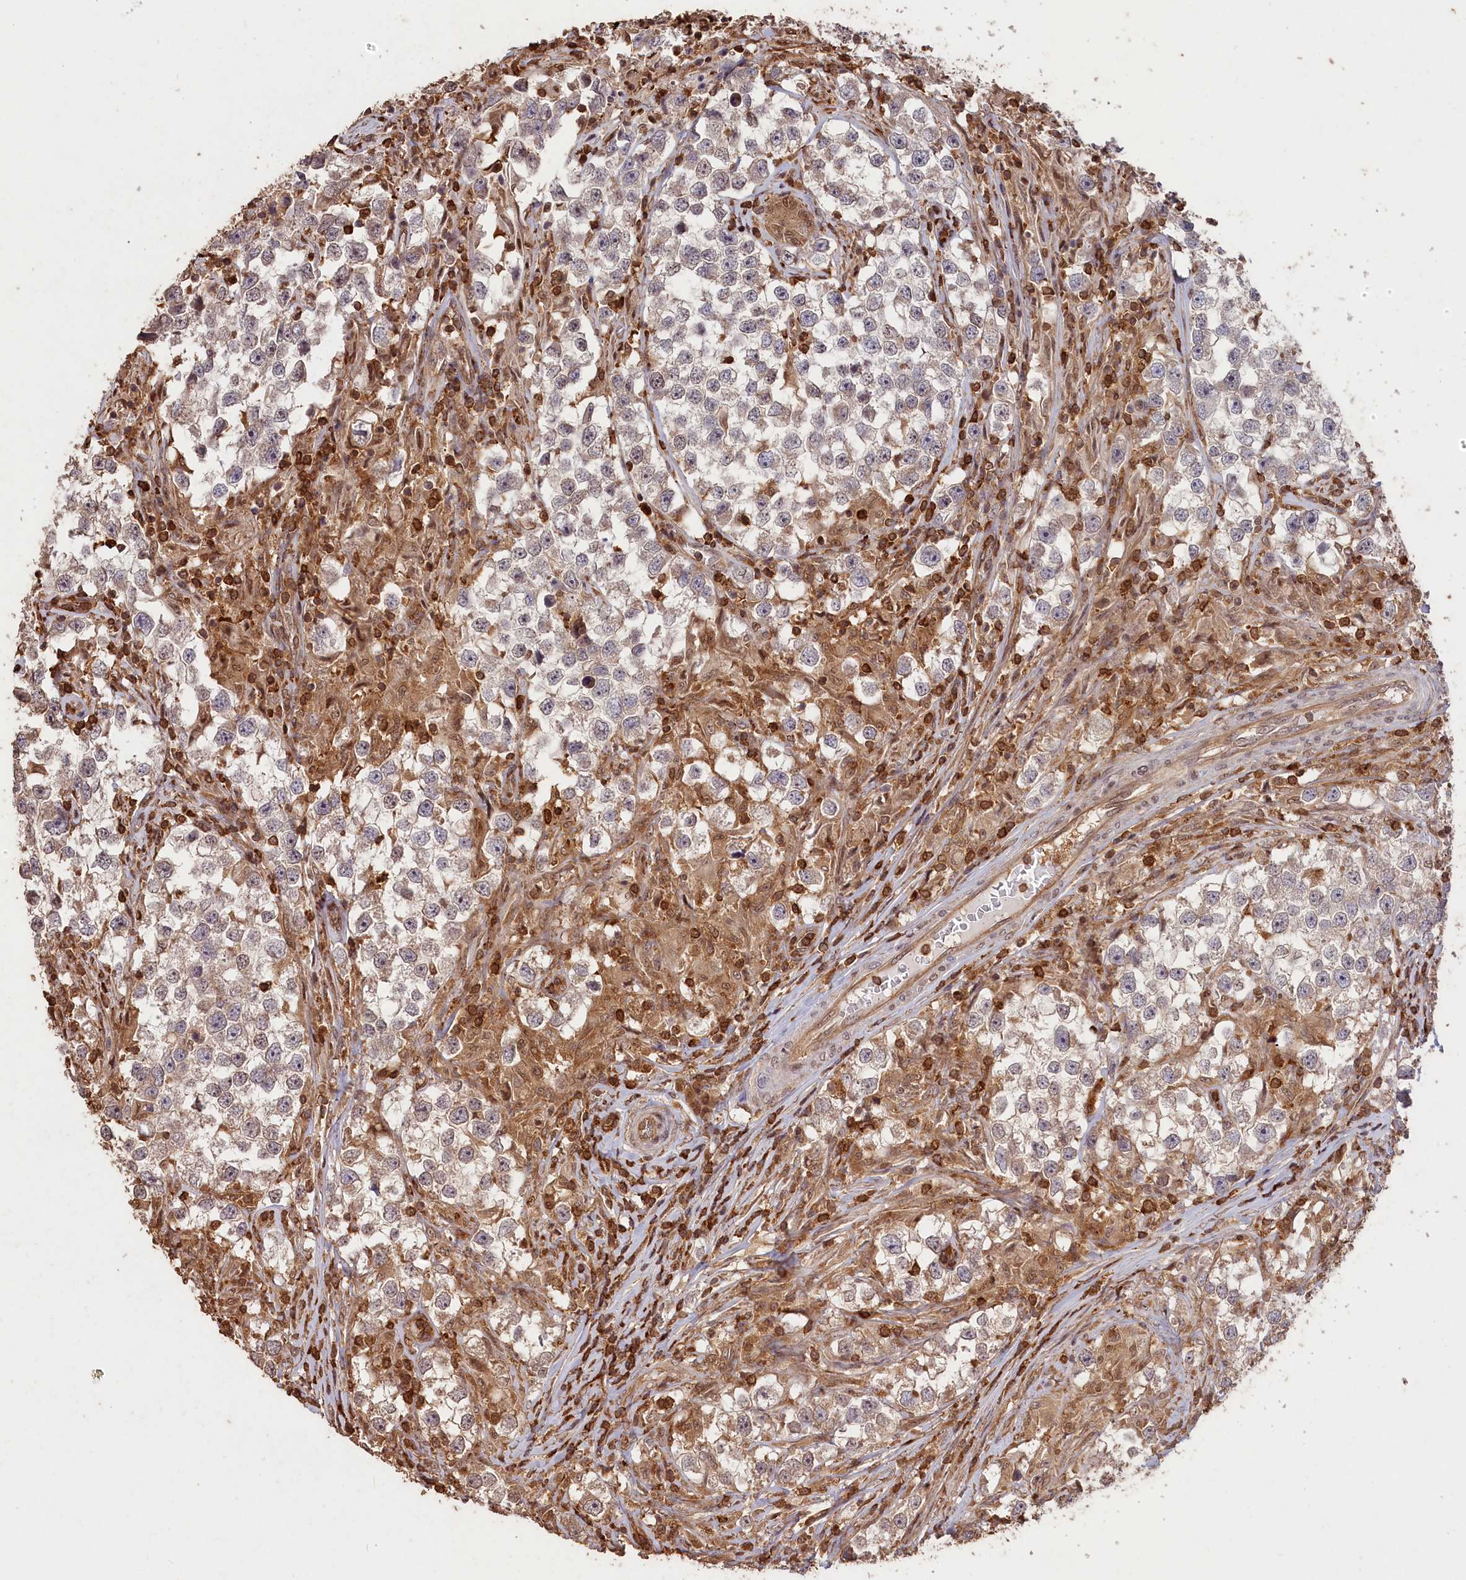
{"staining": {"intensity": "weak", "quantity": "25%-75%", "location": "cytoplasmic/membranous"}, "tissue": "testis cancer", "cell_type": "Tumor cells", "image_type": "cancer", "snomed": [{"axis": "morphology", "description": "Seminoma, NOS"}, {"axis": "topography", "description": "Testis"}], "caption": "Immunohistochemistry staining of testis cancer (seminoma), which reveals low levels of weak cytoplasmic/membranous positivity in approximately 25%-75% of tumor cells indicating weak cytoplasmic/membranous protein positivity. The staining was performed using DAB (3,3'-diaminobenzidine) (brown) for protein detection and nuclei were counterstained in hematoxylin (blue).", "gene": "MADD", "patient": {"sex": "male", "age": 46}}